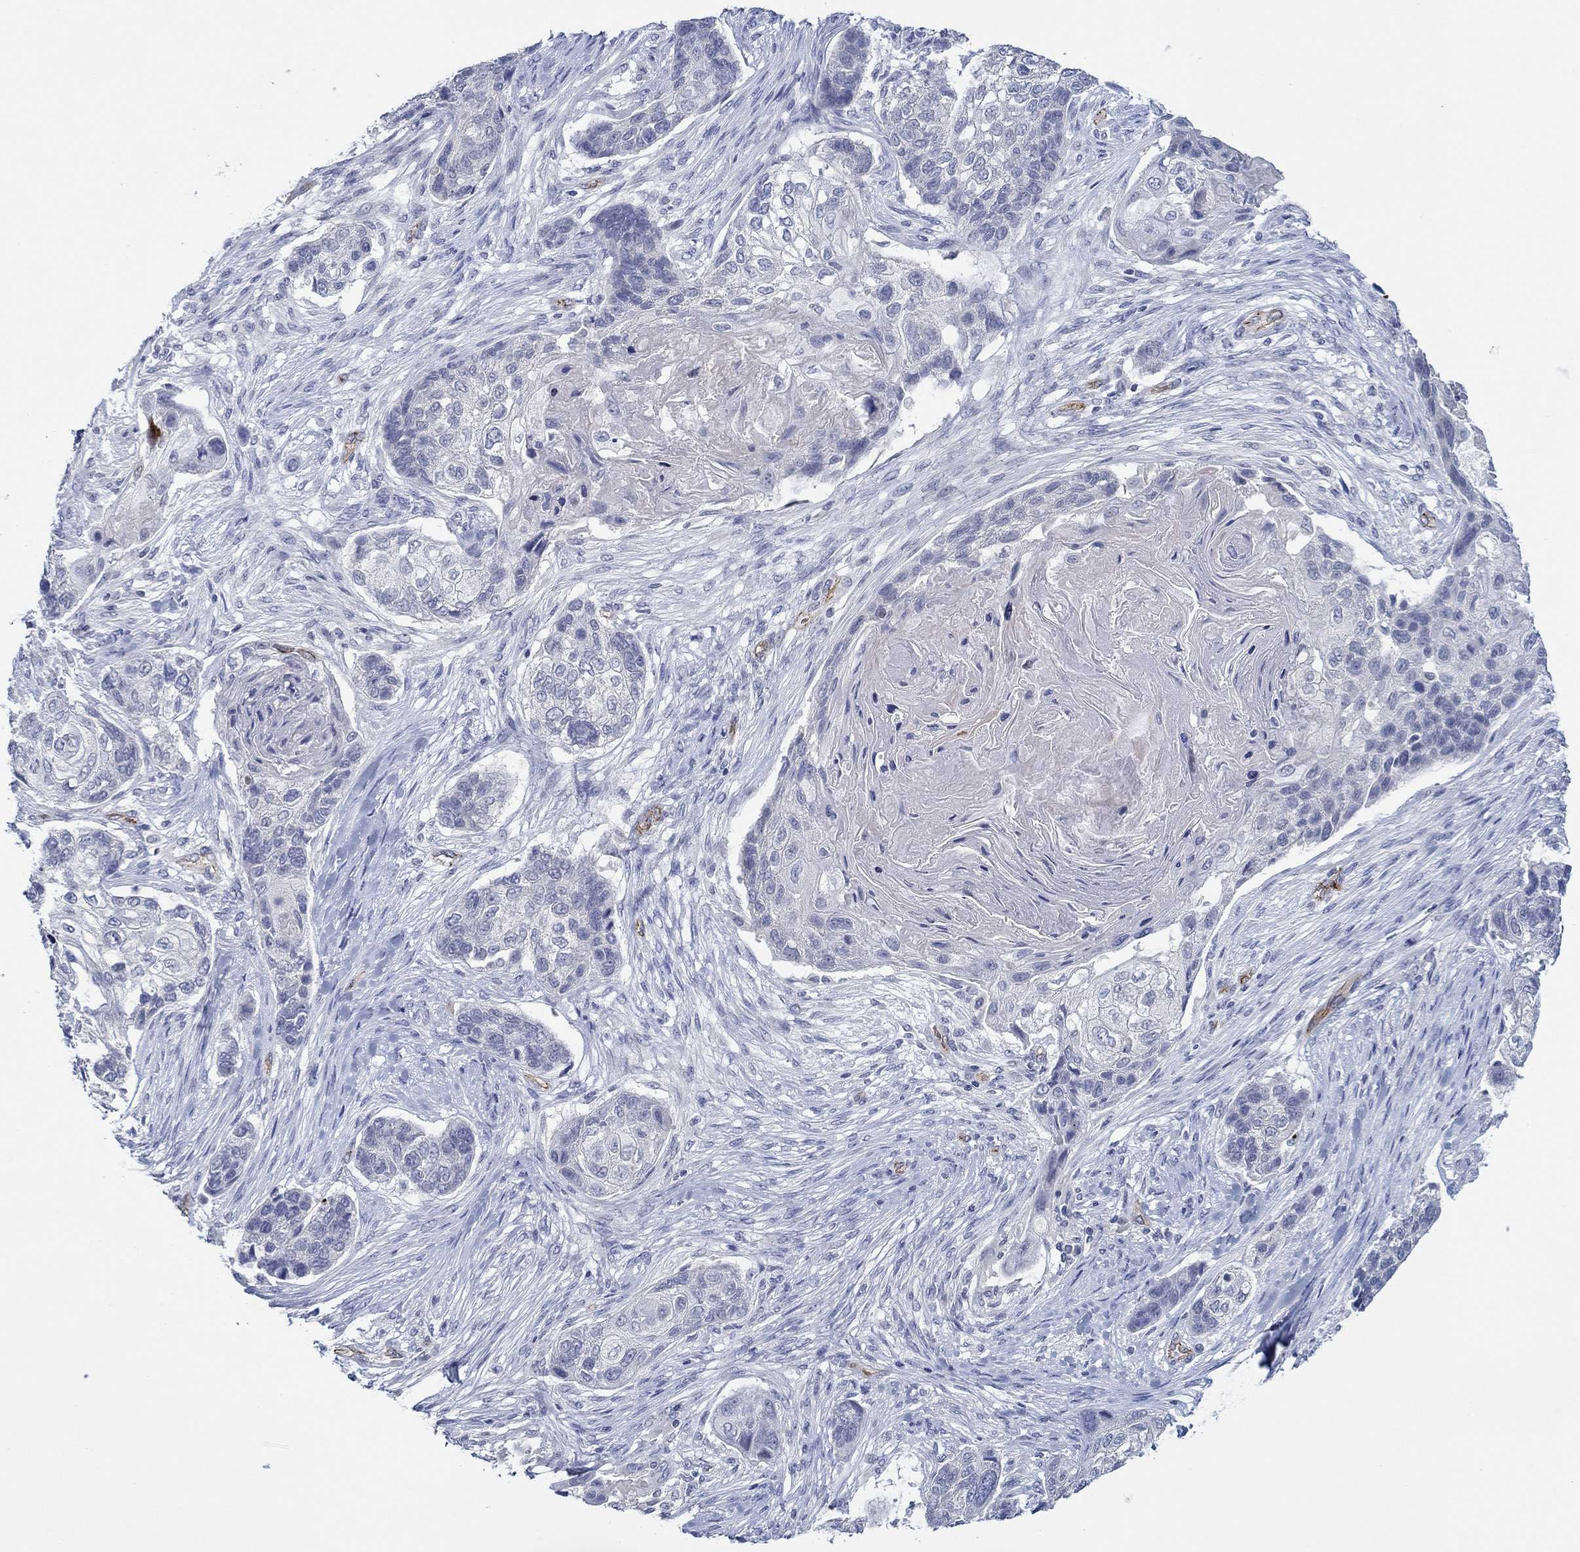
{"staining": {"intensity": "negative", "quantity": "none", "location": "none"}, "tissue": "lung cancer", "cell_type": "Tumor cells", "image_type": "cancer", "snomed": [{"axis": "morphology", "description": "Normal tissue, NOS"}, {"axis": "morphology", "description": "Squamous cell carcinoma, NOS"}, {"axis": "topography", "description": "Bronchus"}, {"axis": "topography", "description": "Lung"}], "caption": "Tumor cells show no significant expression in squamous cell carcinoma (lung).", "gene": "GJA5", "patient": {"sex": "male", "age": 69}}